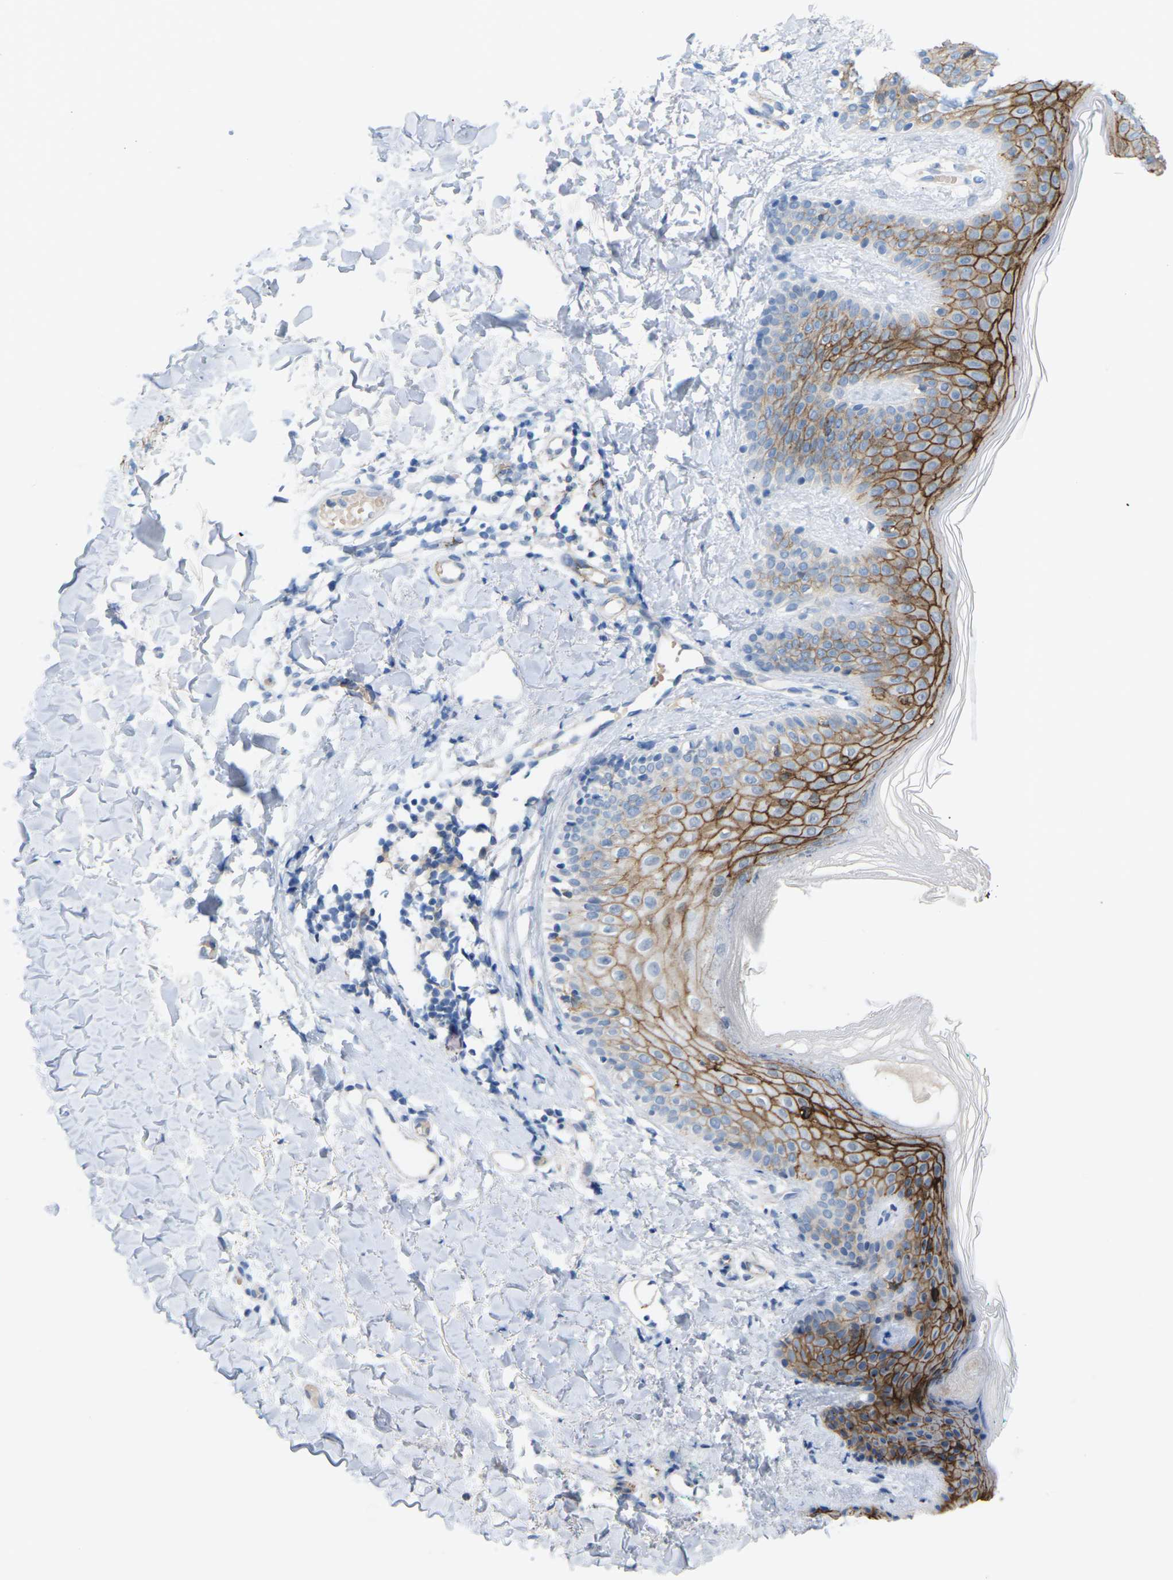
{"staining": {"intensity": "negative", "quantity": "none", "location": "none"}, "tissue": "skin", "cell_type": "Fibroblasts", "image_type": "normal", "snomed": [{"axis": "morphology", "description": "Normal tissue, NOS"}, {"axis": "topography", "description": "Skin"}], "caption": "This histopathology image is of benign skin stained with immunohistochemistry (IHC) to label a protein in brown with the nuclei are counter-stained blue. There is no expression in fibroblasts.", "gene": "CLDN3", "patient": {"sex": "male", "age": 16}}